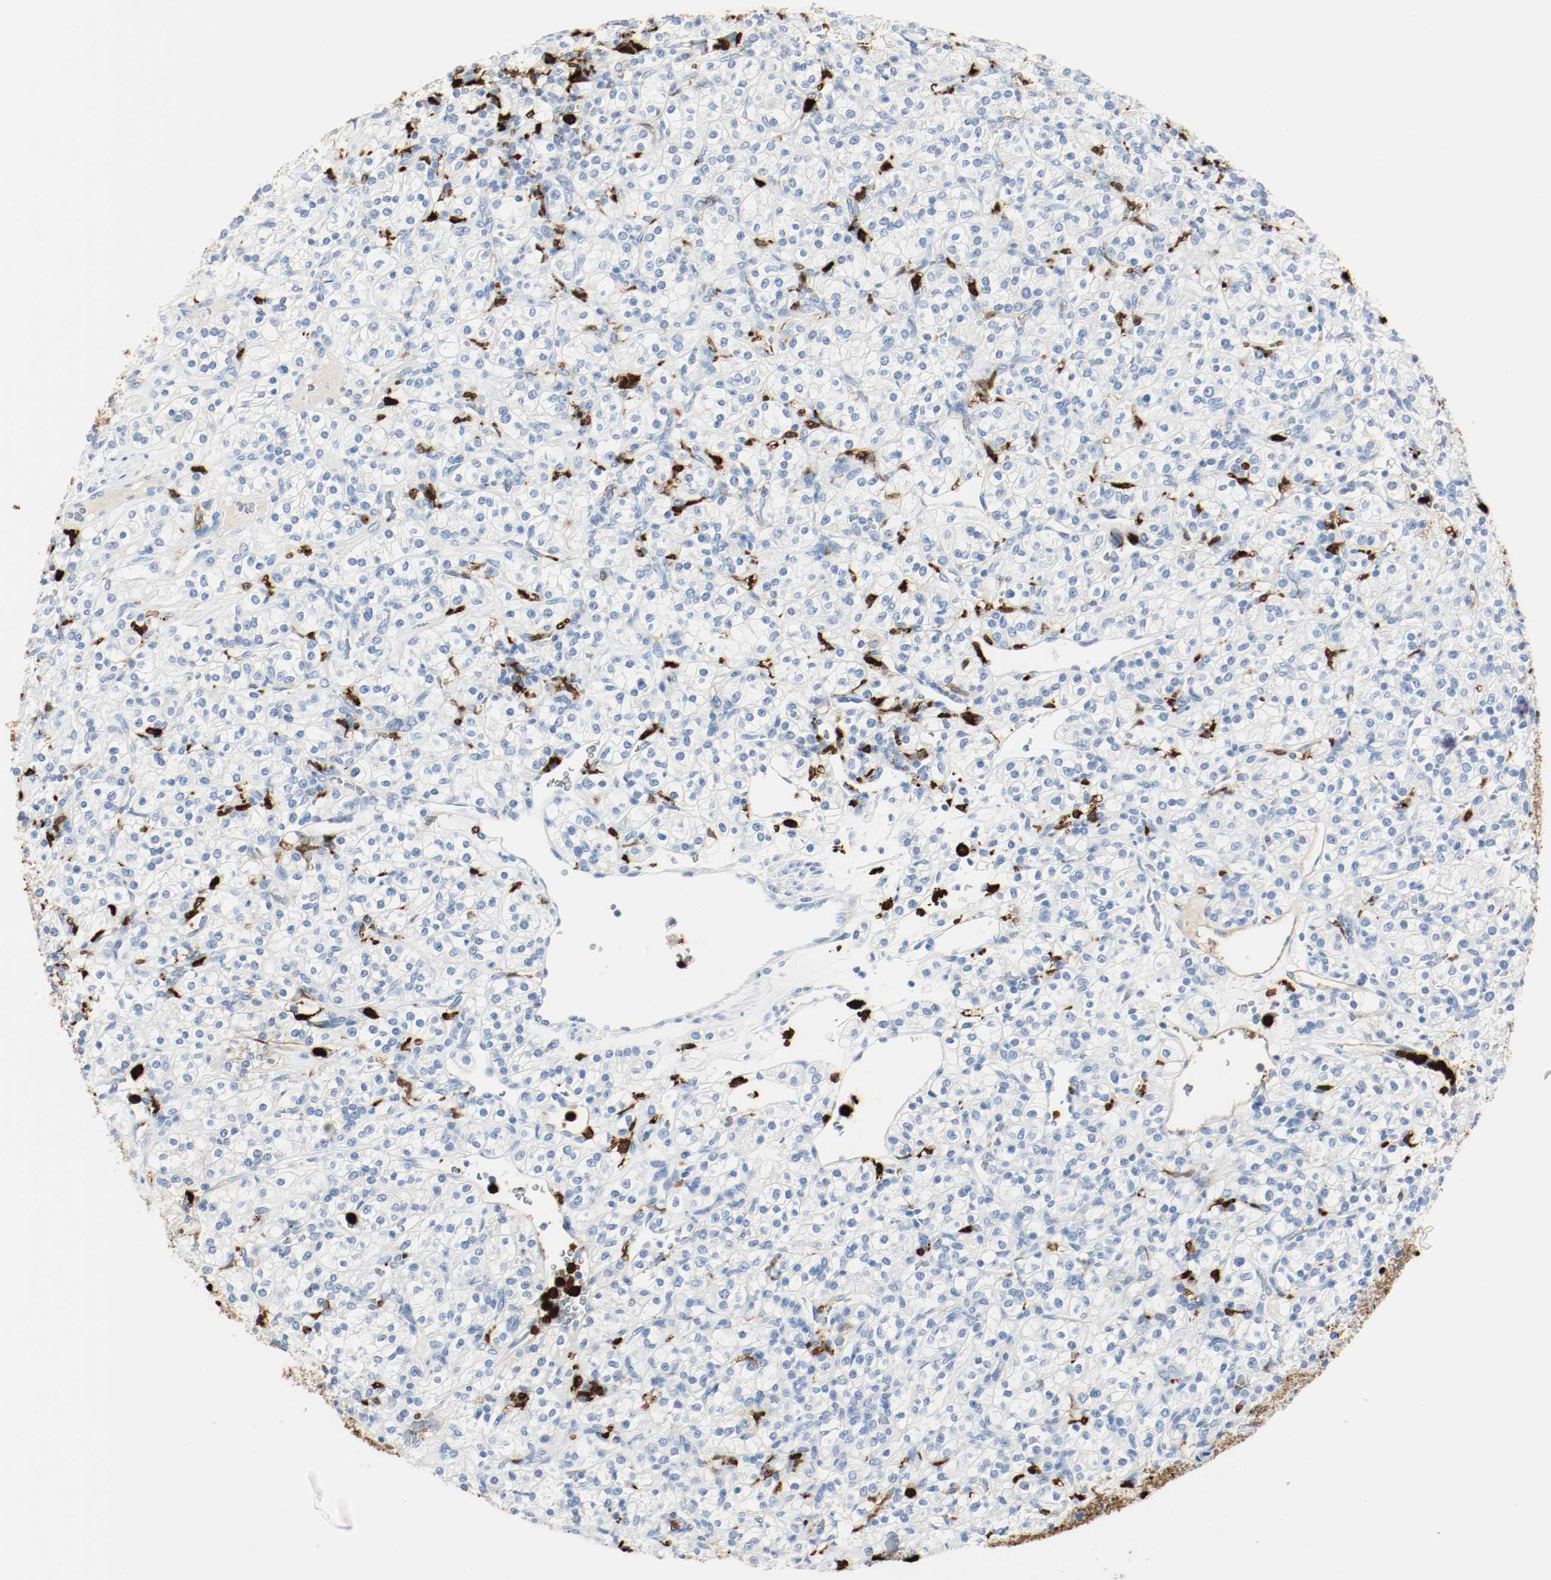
{"staining": {"intensity": "negative", "quantity": "none", "location": "none"}, "tissue": "renal cancer", "cell_type": "Tumor cells", "image_type": "cancer", "snomed": [{"axis": "morphology", "description": "Adenocarcinoma, NOS"}, {"axis": "topography", "description": "Kidney"}], "caption": "There is no significant positivity in tumor cells of renal cancer (adenocarcinoma).", "gene": "S100A9", "patient": {"sex": "male", "age": 77}}